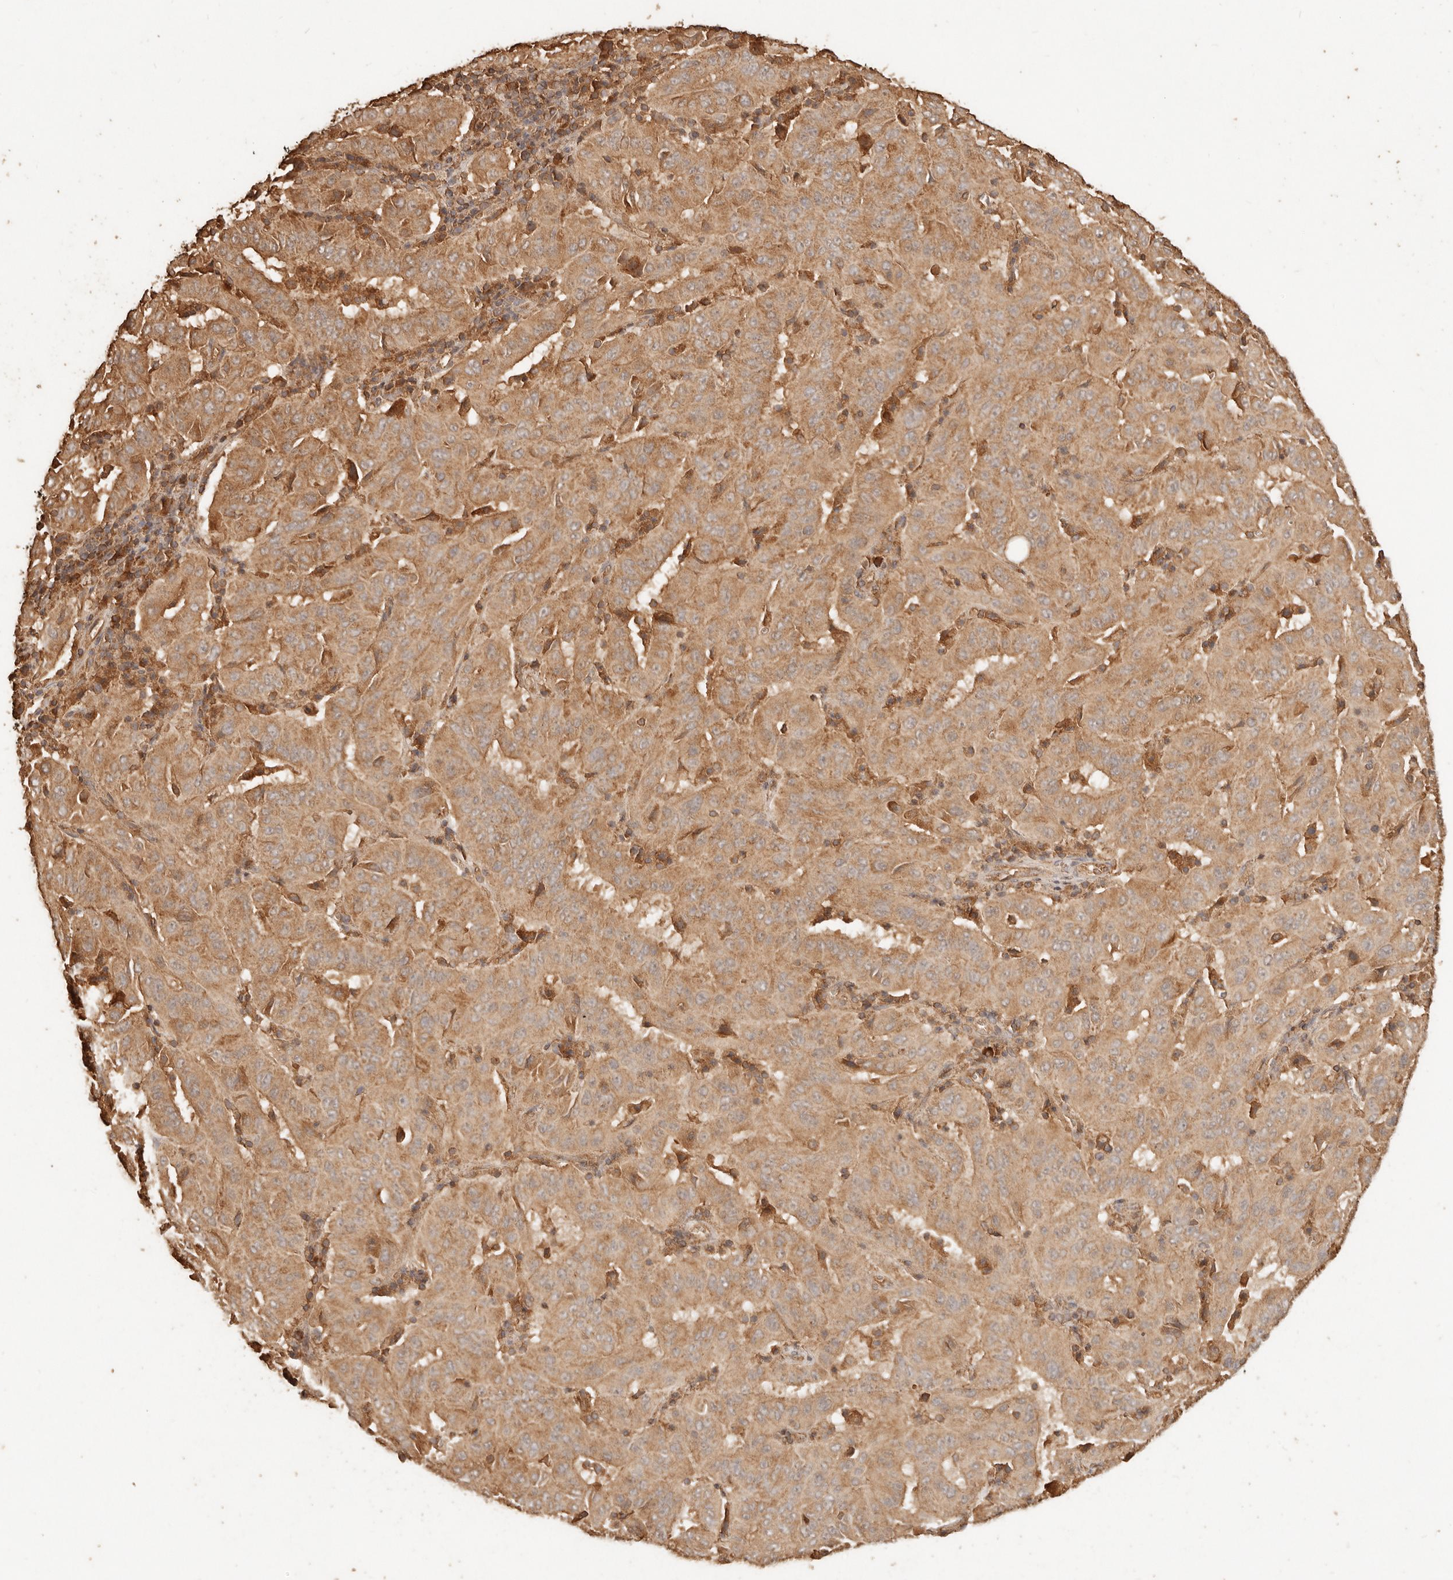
{"staining": {"intensity": "moderate", "quantity": ">75%", "location": "cytoplasmic/membranous"}, "tissue": "pancreatic cancer", "cell_type": "Tumor cells", "image_type": "cancer", "snomed": [{"axis": "morphology", "description": "Adenocarcinoma, NOS"}, {"axis": "topography", "description": "Pancreas"}], "caption": "Protein staining demonstrates moderate cytoplasmic/membranous positivity in approximately >75% of tumor cells in pancreatic cancer. The staining was performed using DAB (3,3'-diaminobenzidine), with brown indicating positive protein expression. Nuclei are stained blue with hematoxylin.", "gene": "FAM180B", "patient": {"sex": "male", "age": 63}}